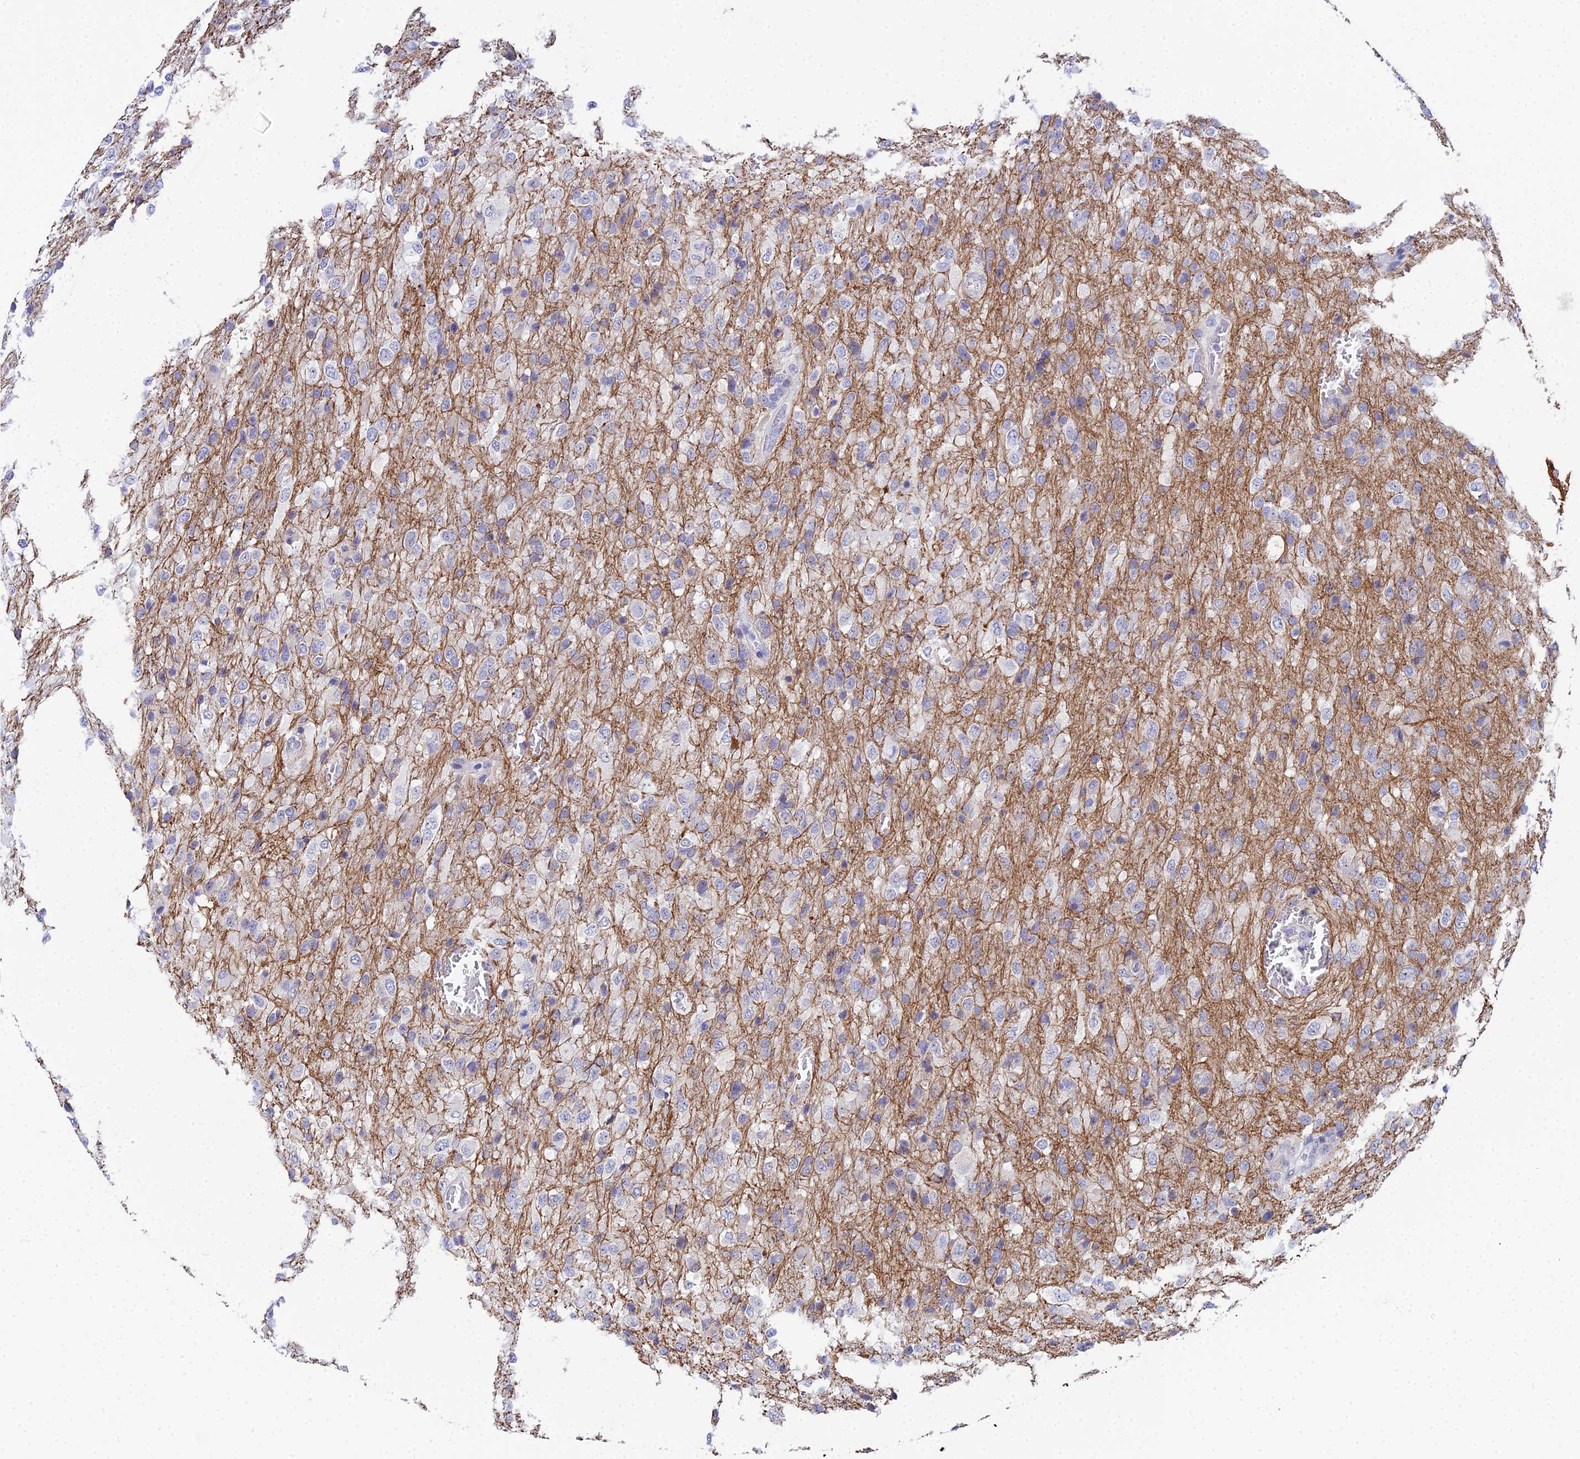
{"staining": {"intensity": "negative", "quantity": "none", "location": "none"}, "tissue": "glioma", "cell_type": "Tumor cells", "image_type": "cancer", "snomed": [{"axis": "morphology", "description": "Glioma, malignant, High grade"}, {"axis": "topography", "description": "Brain"}], "caption": "Image shows no protein expression in tumor cells of malignant high-grade glioma tissue.", "gene": "PLPP4", "patient": {"sex": "female", "age": 74}}